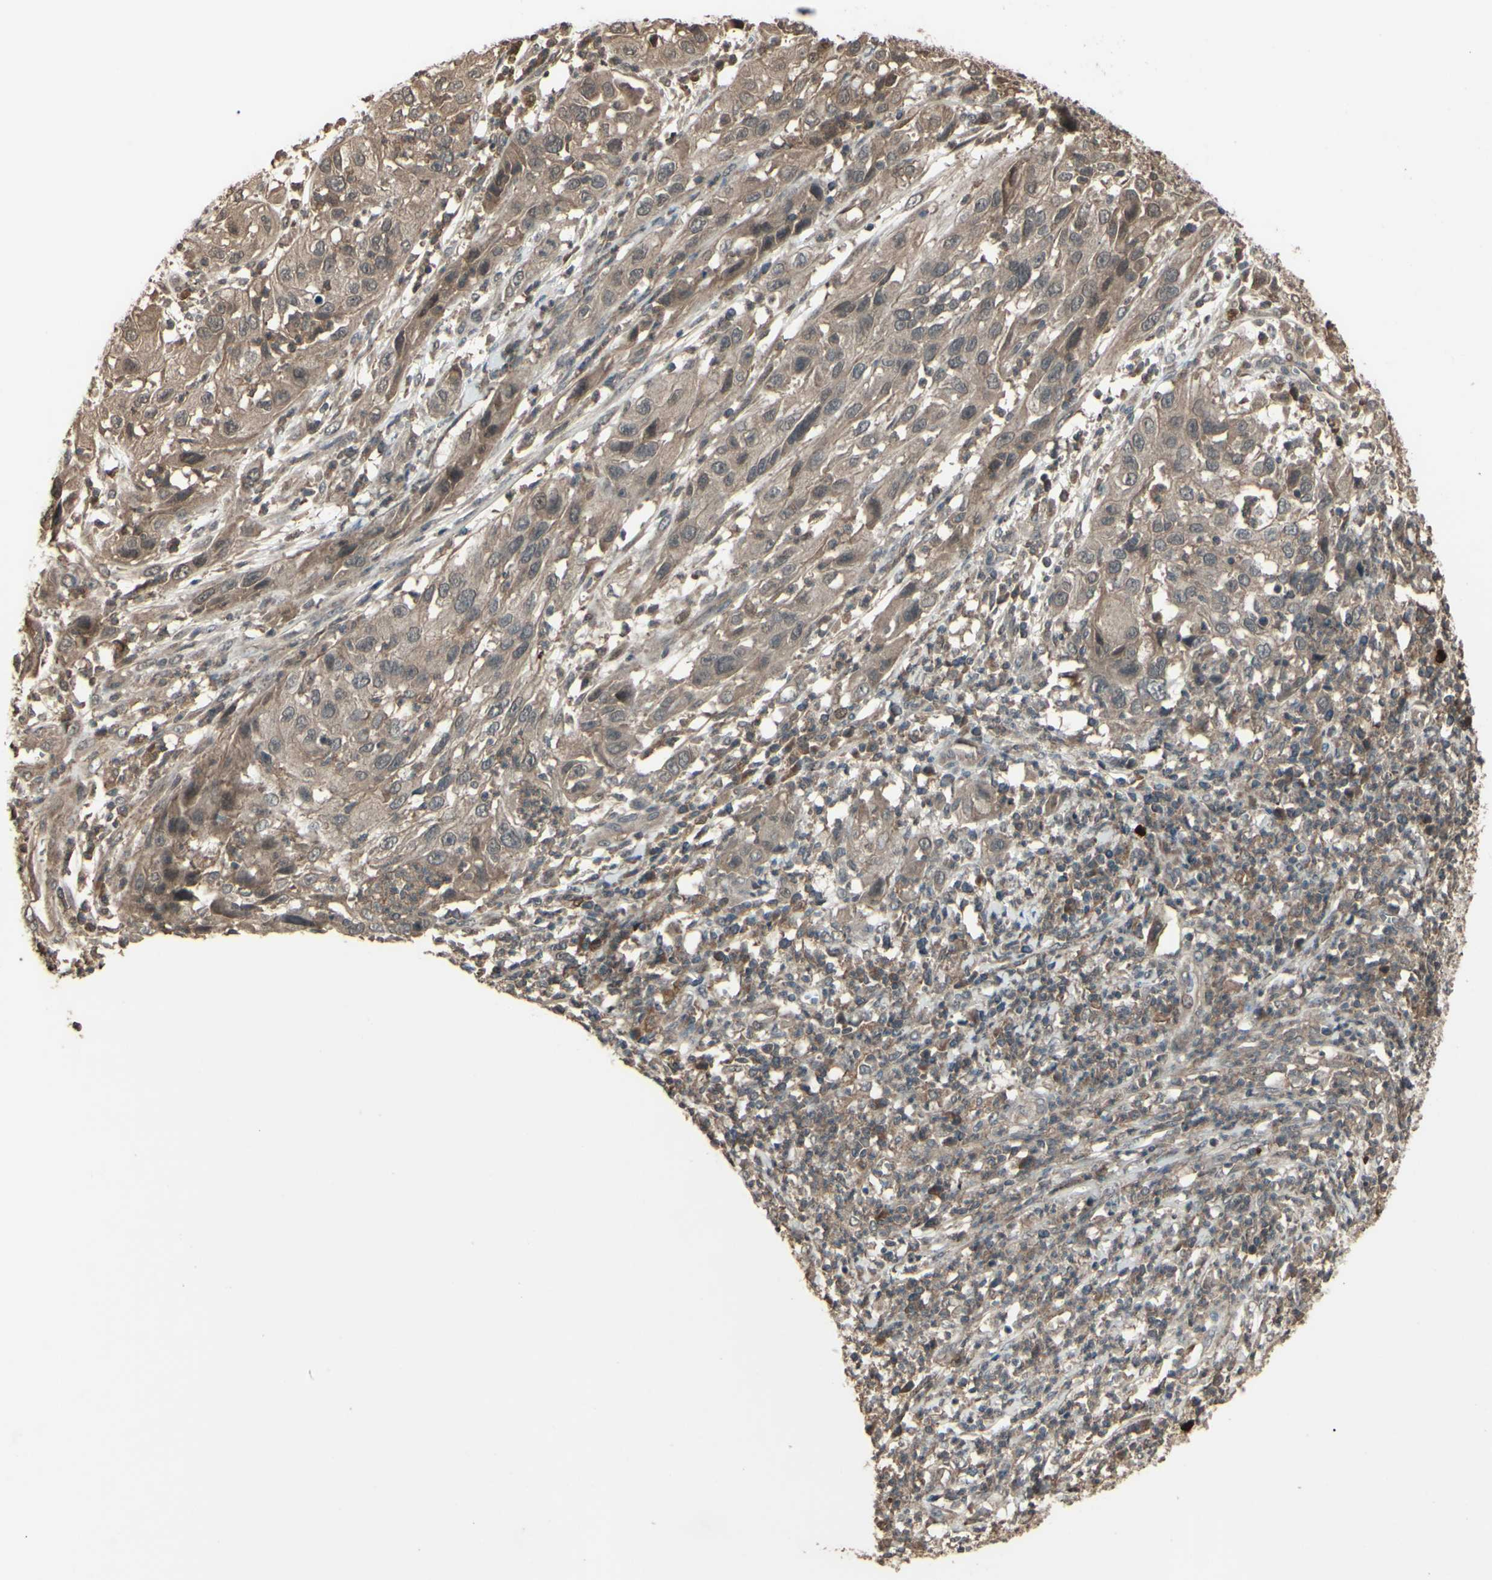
{"staining": {"intensity": "weak", "quantity": ">75%", "location": "cytoplasmic/membranous"}, "tissue": "cervical cancer", "cell_type": "Tumor cells", "image_type": "cancer", "snomed": [{"axis": "morphology", "description": "Squamous cell carcinoma, NOS"}, {"axis": "topography", "description": "Cervix"}], "caption": "A low amount of weak cytoplasmic/membranous staining is appreciated in approximately >75% of tumor cells in squamous cell carcinoma (cervical) tissue. (DAB IHC, brown staining for protein, blue staining for nuclei).", "gene": "GNAS", "patient": {"sex": "female", "age": 32}}